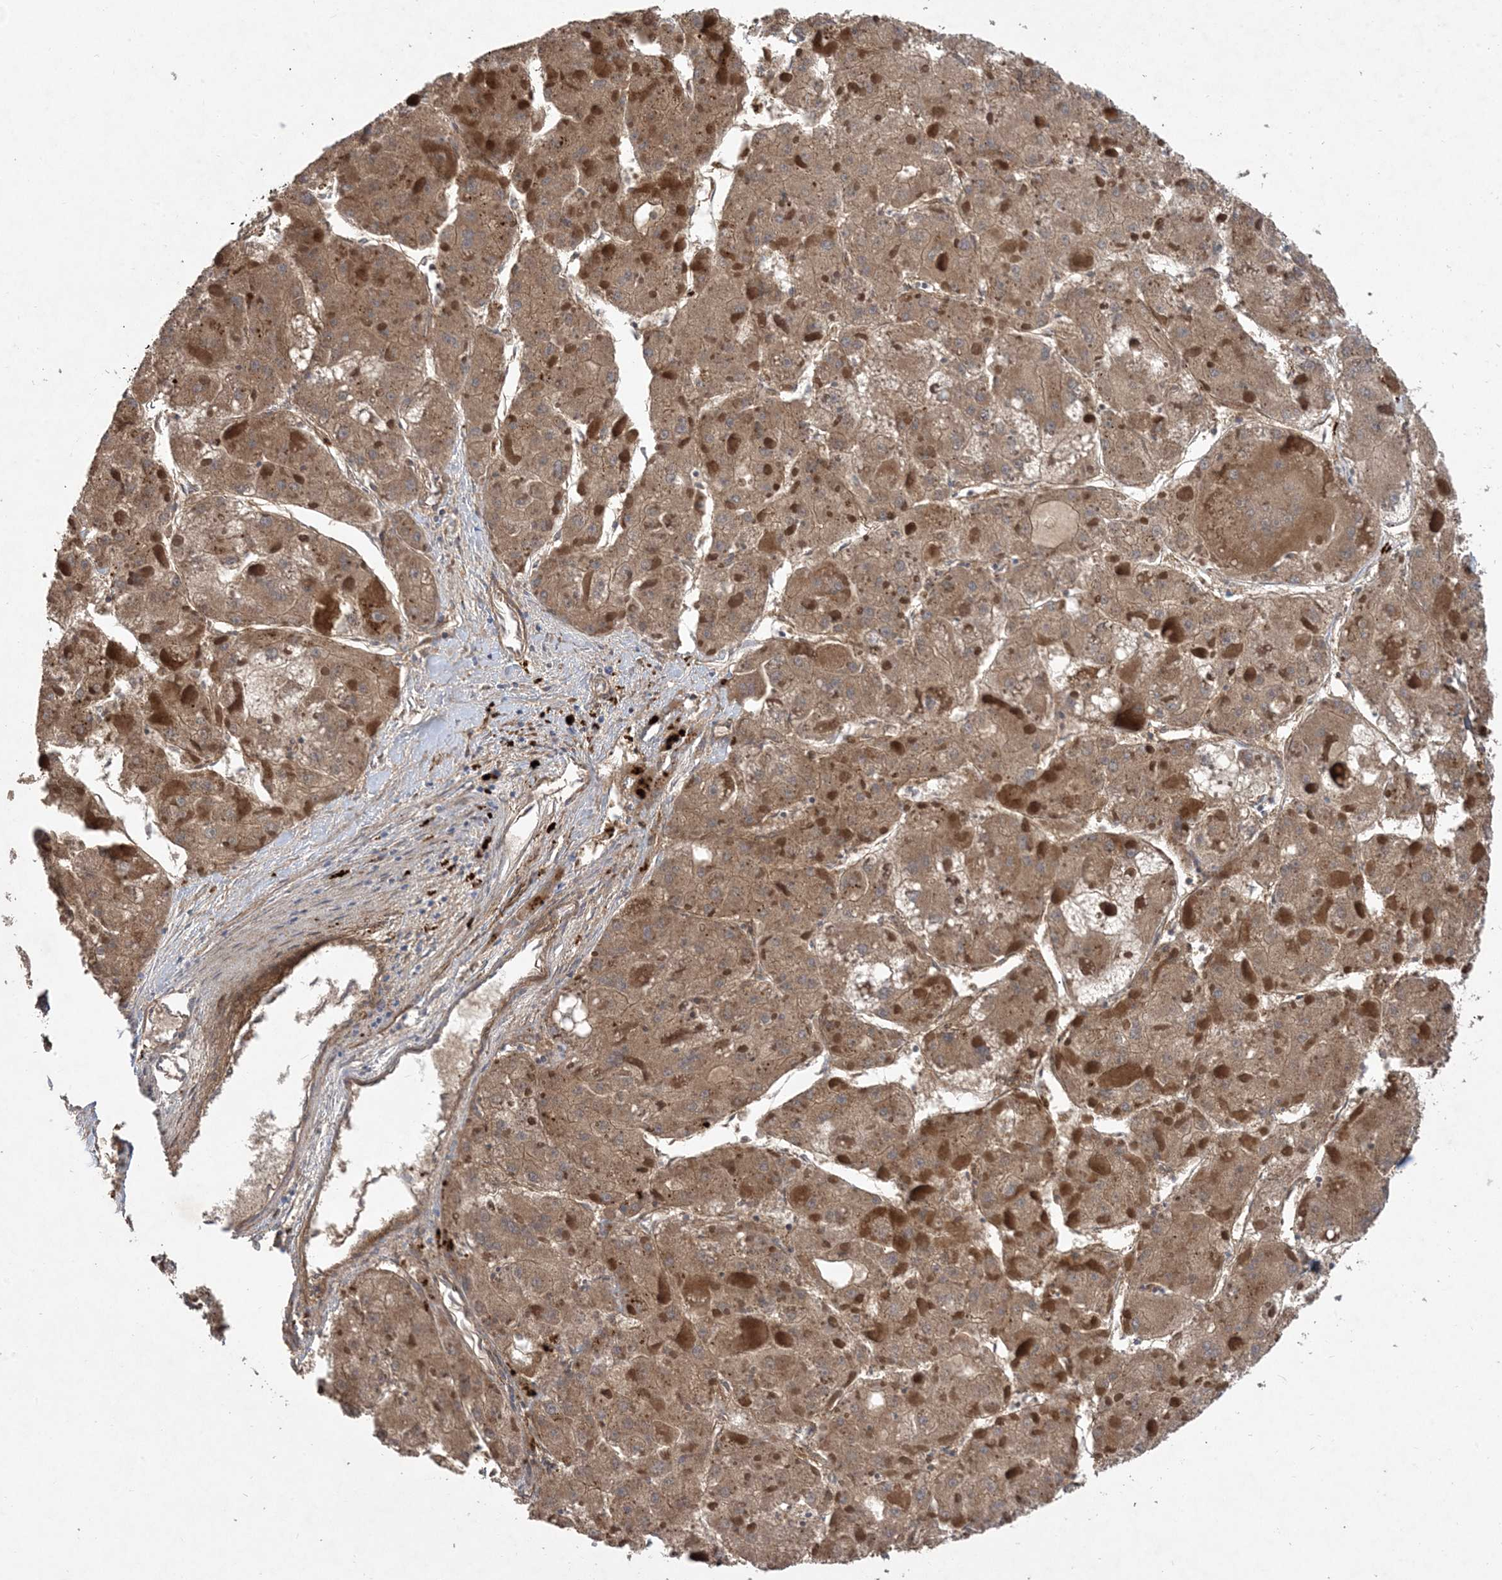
{"staining": {"intensity": "moderate", "quantity": ">75%", "location": "cytoplasmic/membranous"}, "tissue": "liver cancer", "cell_type": "Tumor cells", "image_type": "cancer", "snomed": [{"axis": "morphology", "description": "Carcinoma, Hepatocellular, NOS"}, {"axis": "topography", "description": "Liver"}], "caption": "Protein staining demonstrates moderate cytoplasmic/membranous positivity in about >75% of tumor cells in liver cancer. (DAB IHC with brightfield microscopy, high magnification).", "gene": "MASP2", "patient": {"sex": "female", "age": 73}}